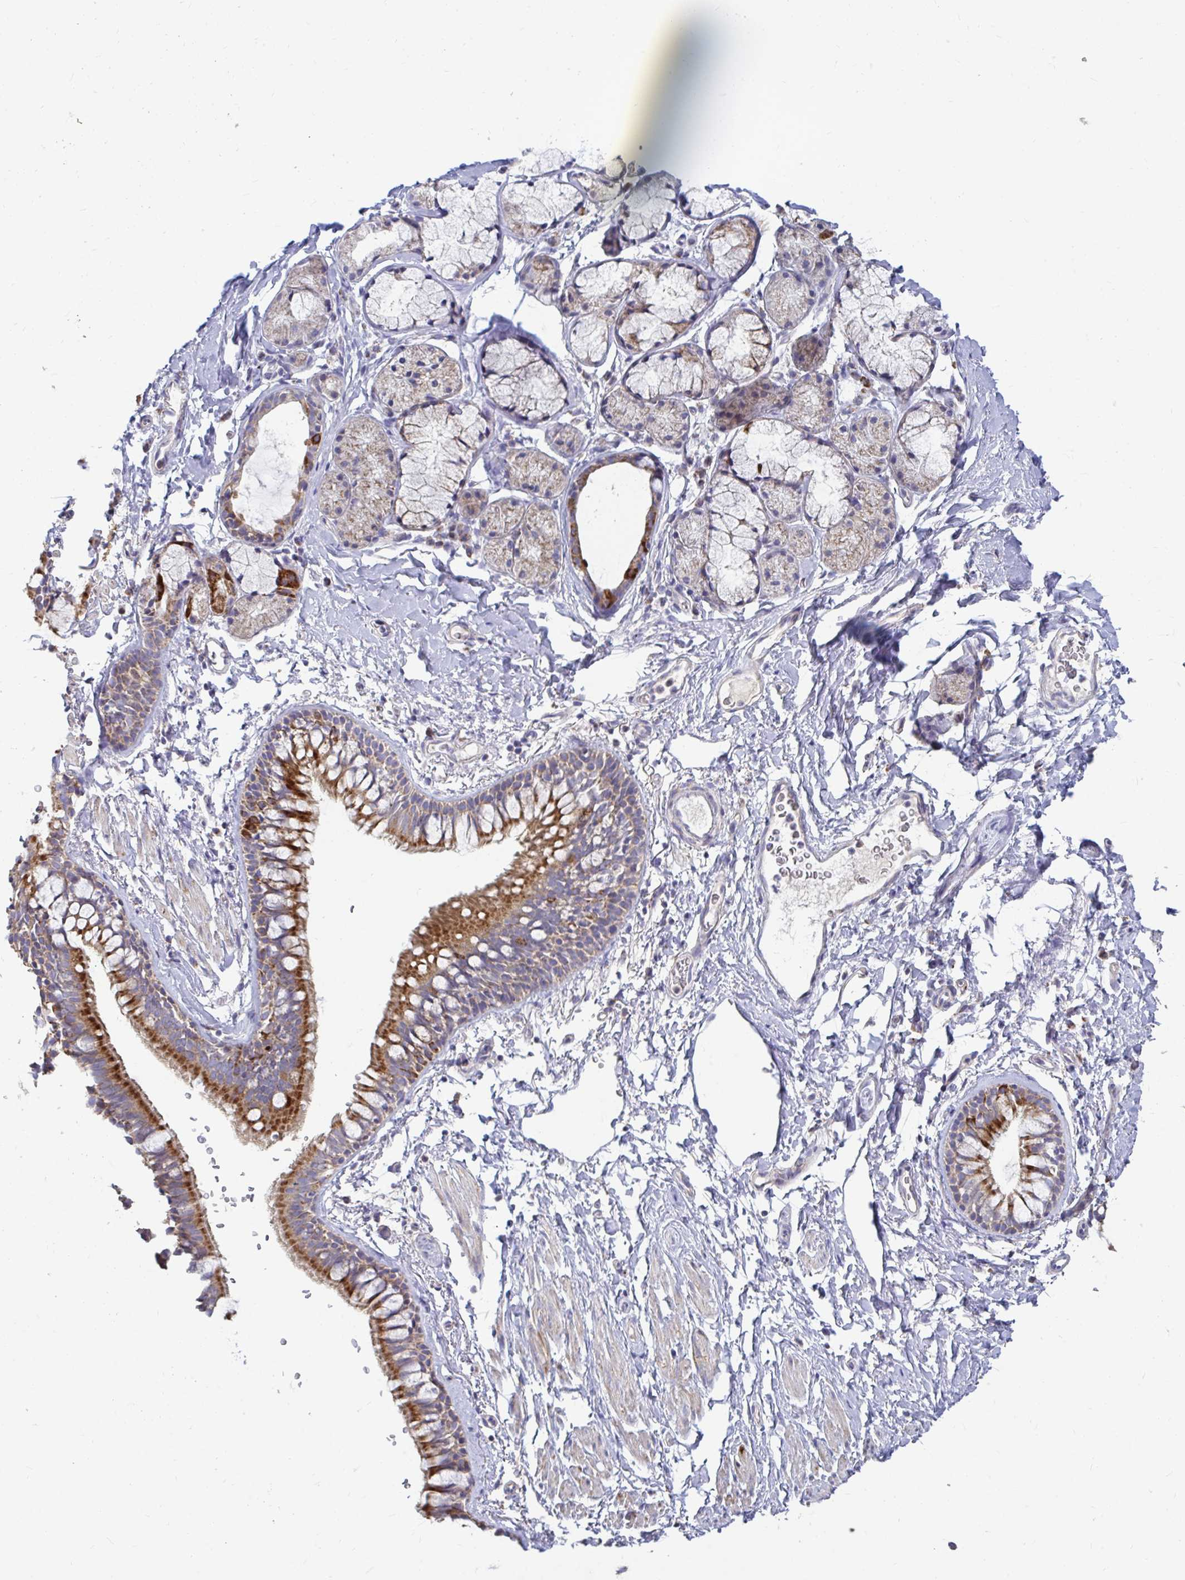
{"staining": {"intensity": "strong", "quantity": "25%-75%", "location": "cytoplasmic/membranous"}, "tissue": "bronchus", "cell_type": "Respiratory epithelial cells", "image_type": "normal", "snomed": [{"axis": "morphology", "description": "Normal tissue, NOS"}, {"axis": "topography", "description": "Lymph node"}, {"axis": "topography", "description": "Cartilage tissue"}, {"axis": "topography", "description": "Bronchus"}], "caption": "Strong cytoplasmic/membranous protein positivity is identified in approximately 25%-75% of respiratory epithelial cells in bronchus.", "gene": "OR10R2", "patient": {"sex": "female", "age": 70}}